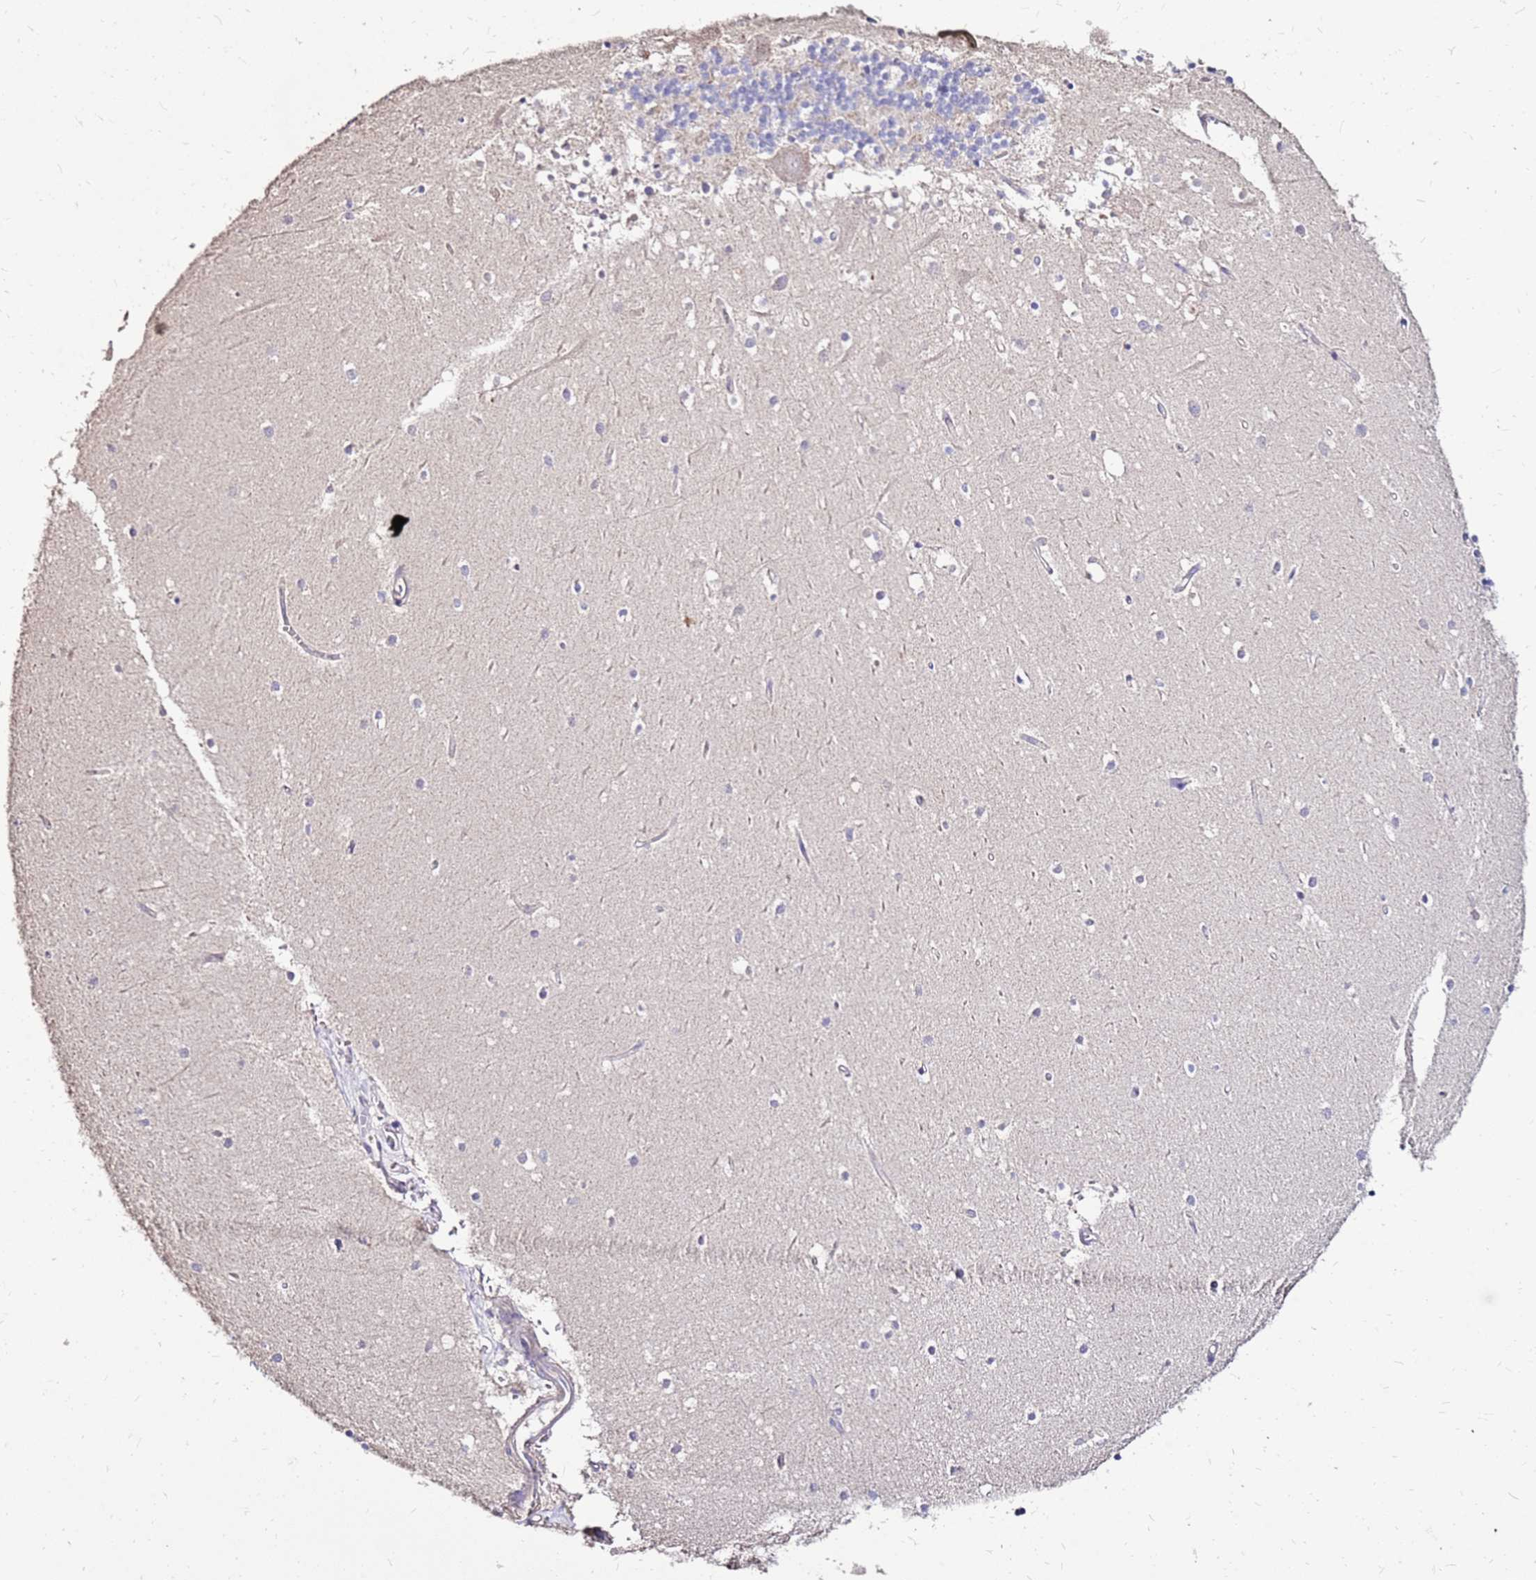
{"staining": {"intensity": "negative", "quantity": "none", "location": "none"}, "tissue": "cerebellum", "cell_type": "Cells in granular layer", "image_type": "normal", "snomed": [{"axis": "morphology", "description": "Normal tissue, NOS"}, {"axis": "topography", "description": "Cerebellum"}], "caption": "Histopathology image shows no protein positivity in cells in granular layer of normal cerebellum.", "gene": "EXD3", "patient": {"sex": "male", "age": 54}}